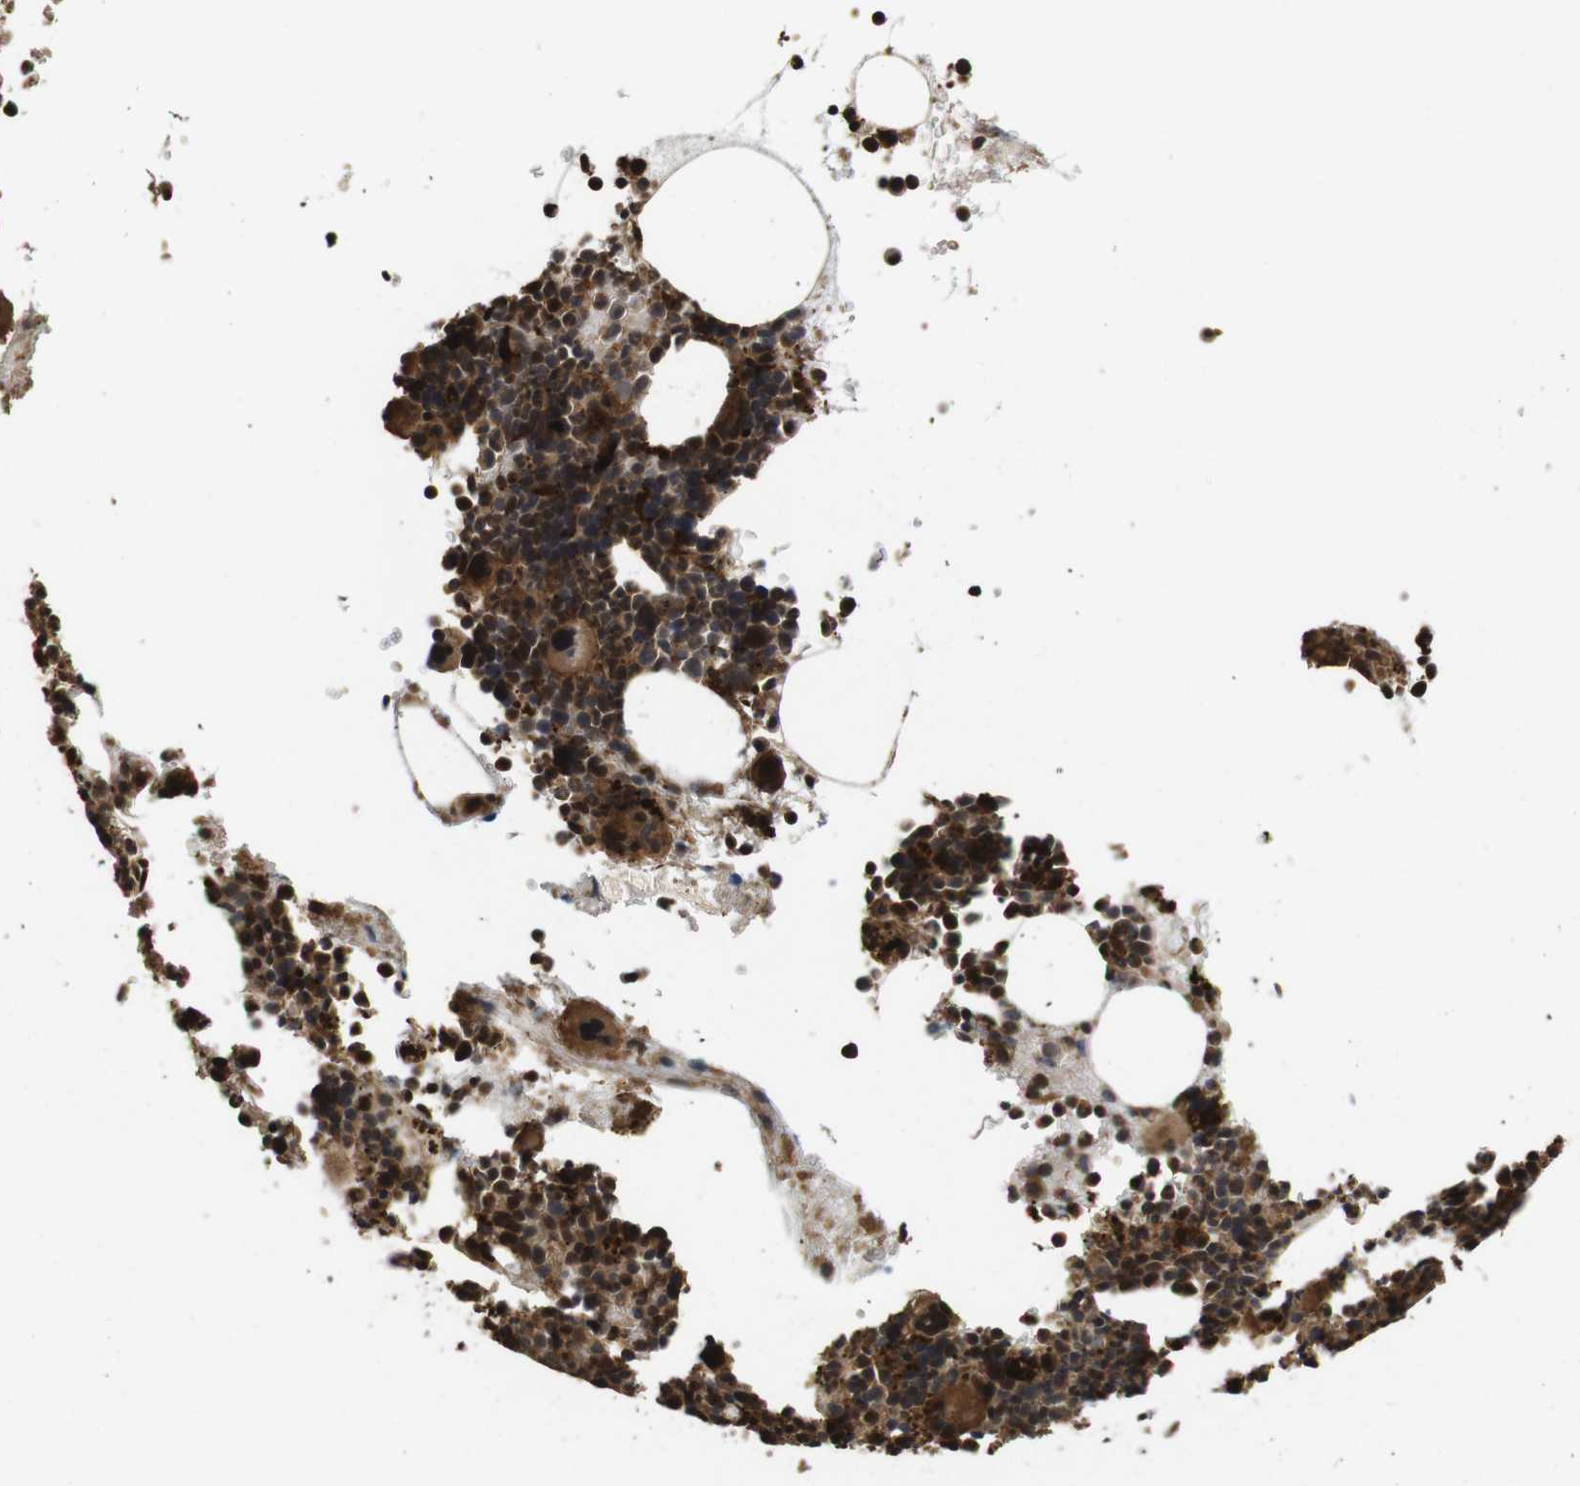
{"staining": {"intensity": "strong", "quantity": ">75%", "location": "cytoplasmic/membranous,nuclear"}, "tissue": "bone marrow", "cell_type": "Hematopoietic cells", "image_type": "normal", "snomed": [{"axis": "morphology", "description": "Normal tissue, NOS"}, {"axis": "morphology", "description": "Inflammation, NOS"}, {"axis": "topography", "description": "Bone marrow"}], "caption": "This photomicrograph reveals IHC staining of normal bone marrow, with high strong cytoplasmic/membranous,nuclear expression in approximately >75% of hematopoietic cells.", "gene": "PTPN14", "patient": {"sex": "male", "age": 73}}